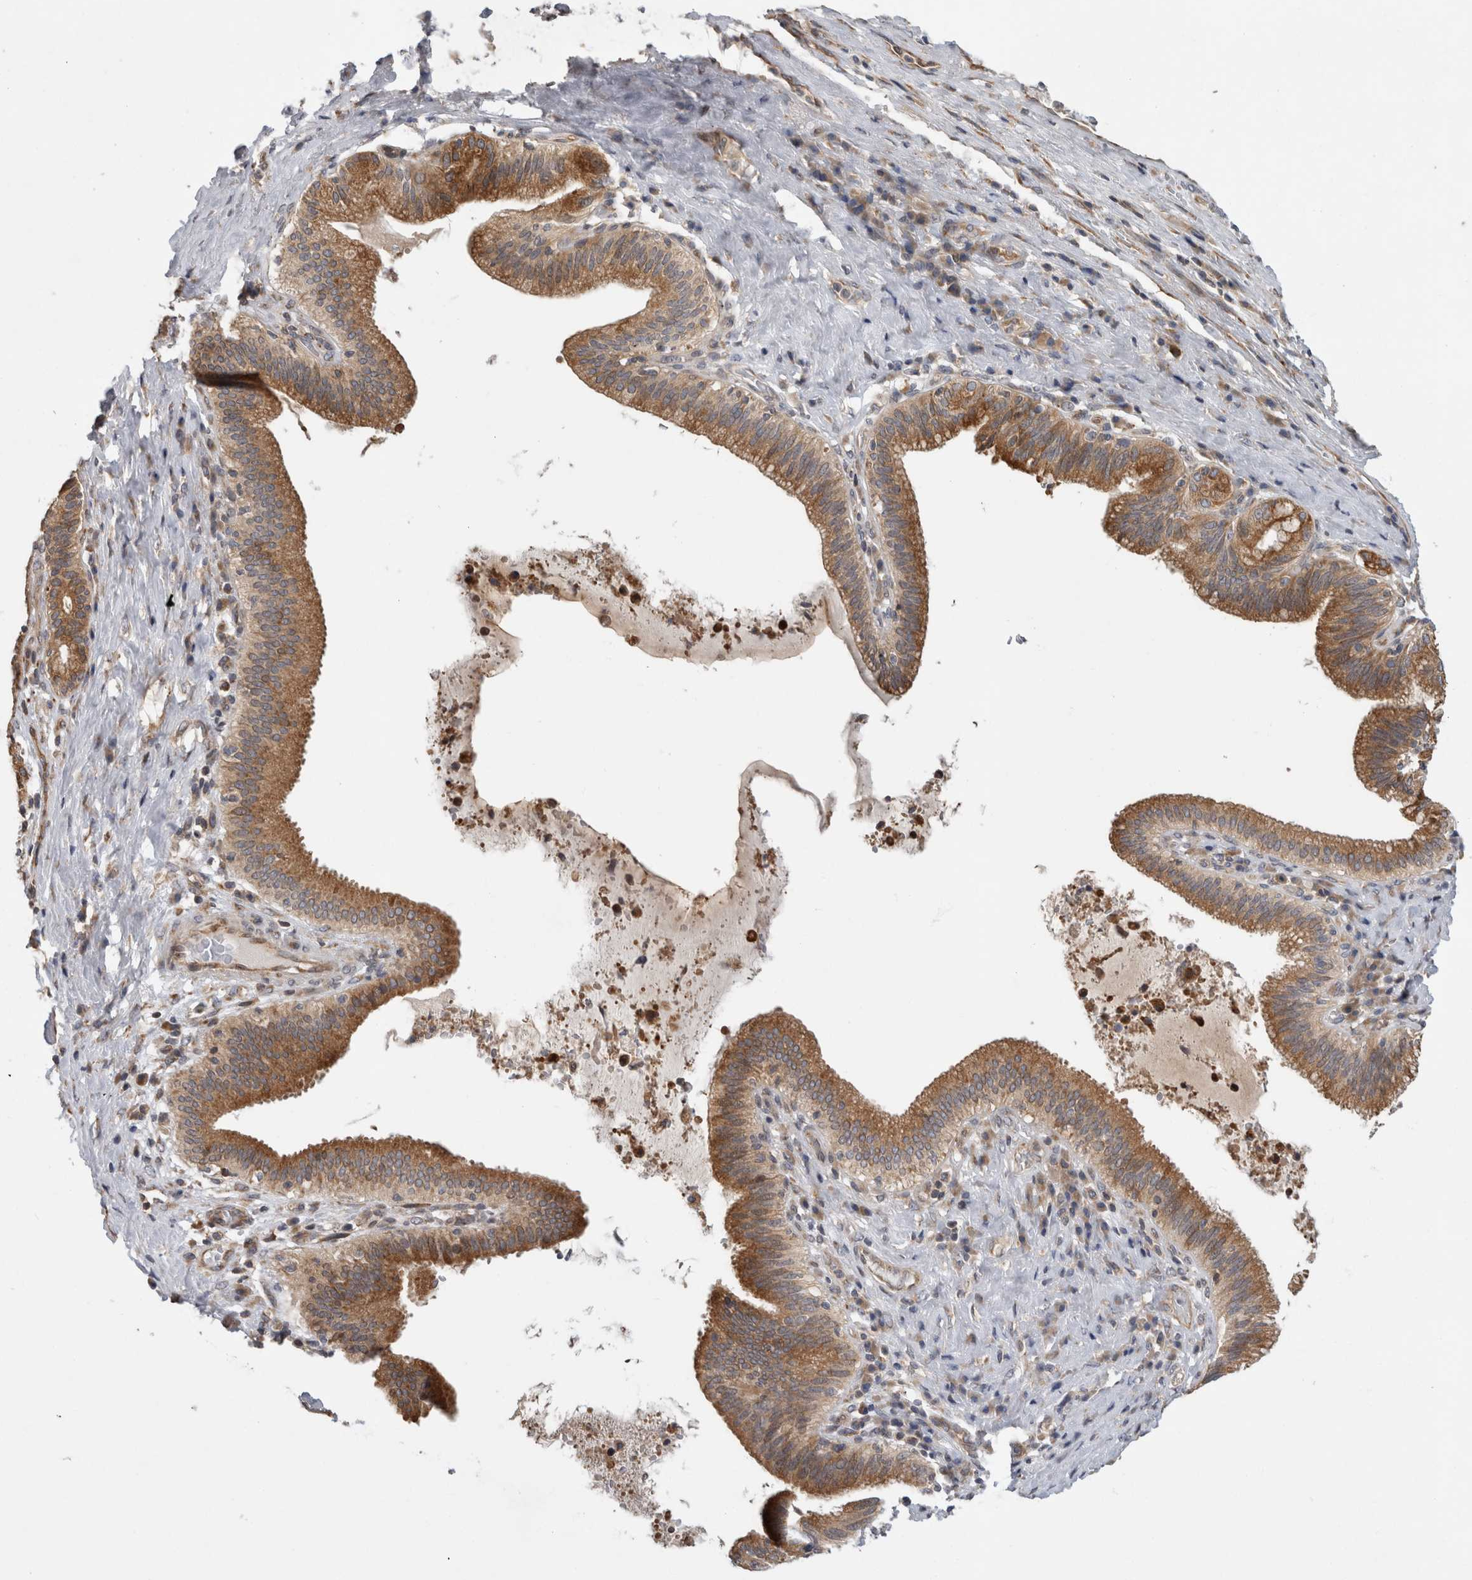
{"staining": {"intensity": "strong", "quantity": ">75%", "location": "cytoplasmic/membranous"}, "tissue": "liver cancer", "cell_type": "Tumor cells", "image_type": "cancer", "snomed": [{"axis": "morphology", "description": "Normal tissue, NOS"}, {"axis": "morphology", "description": "Cholangiocarcinoma"}, {"axis": "topography", "description": "Liver"}, {"axis": "topography", "description": "Peripheral nerve tissue"}], "caption": "Tumor cells exhibit strong cytoplasmic/membranous expression in about >75% of cells in liver cholangiocarcinoma.", "gene": "PARP6", "patient": {"sex": "female", "age": 73}}